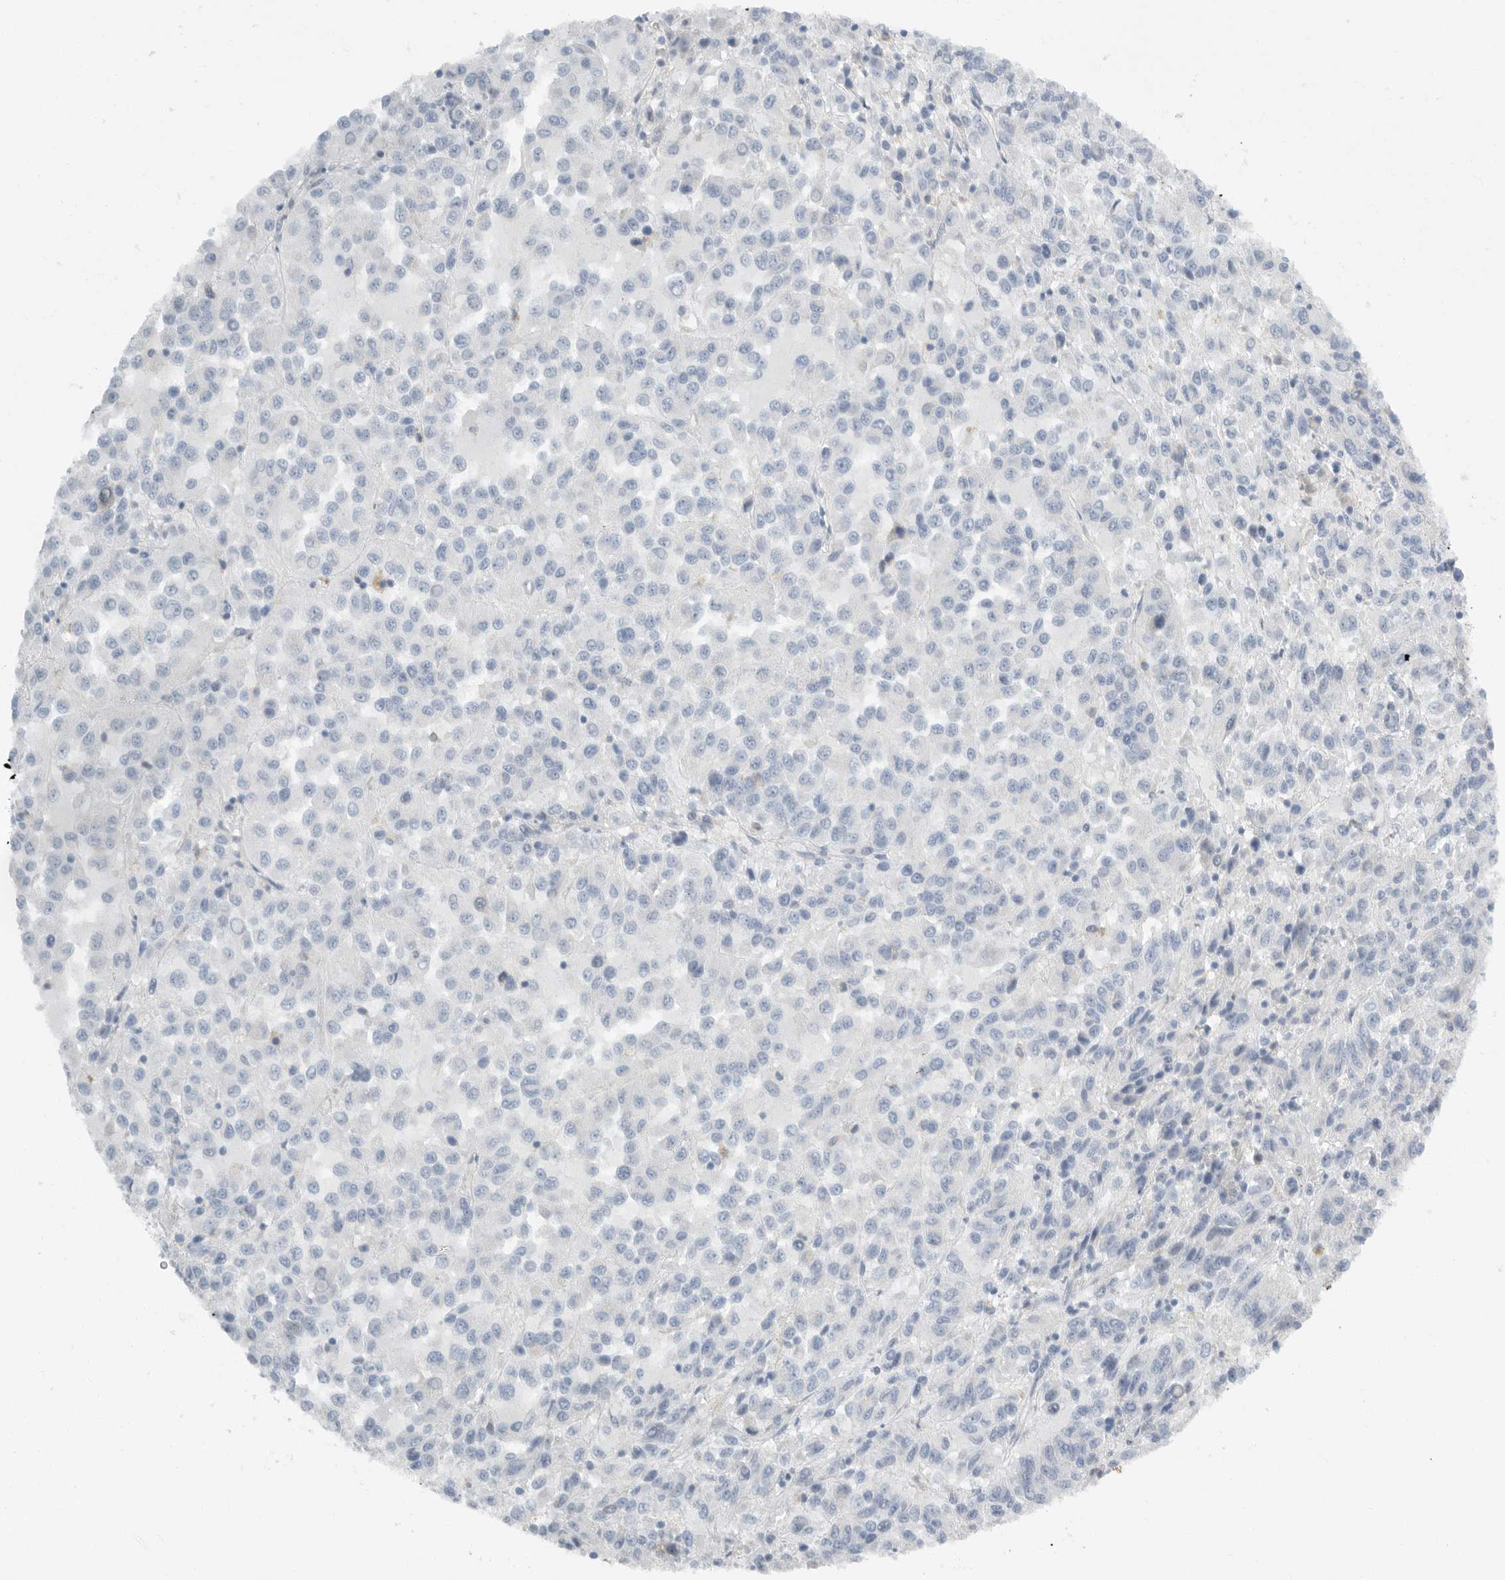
{"staining": {"intensity": "negative", "quantity": "none", "location": "none"}, "tissue": "melanoma", "cell_type": "Tumor cells", "image_type": "cancer", "snomed": [{"axis": "morphology", "description": "Malignant melanoma, Metastatic site"}, {"axis": "topography", "description": "Lung"}], "caption": "The image reveals no staining of tumor cells in melanoma.", "gene": "PAM", "patient": {"sex": "male", "age": 64}}